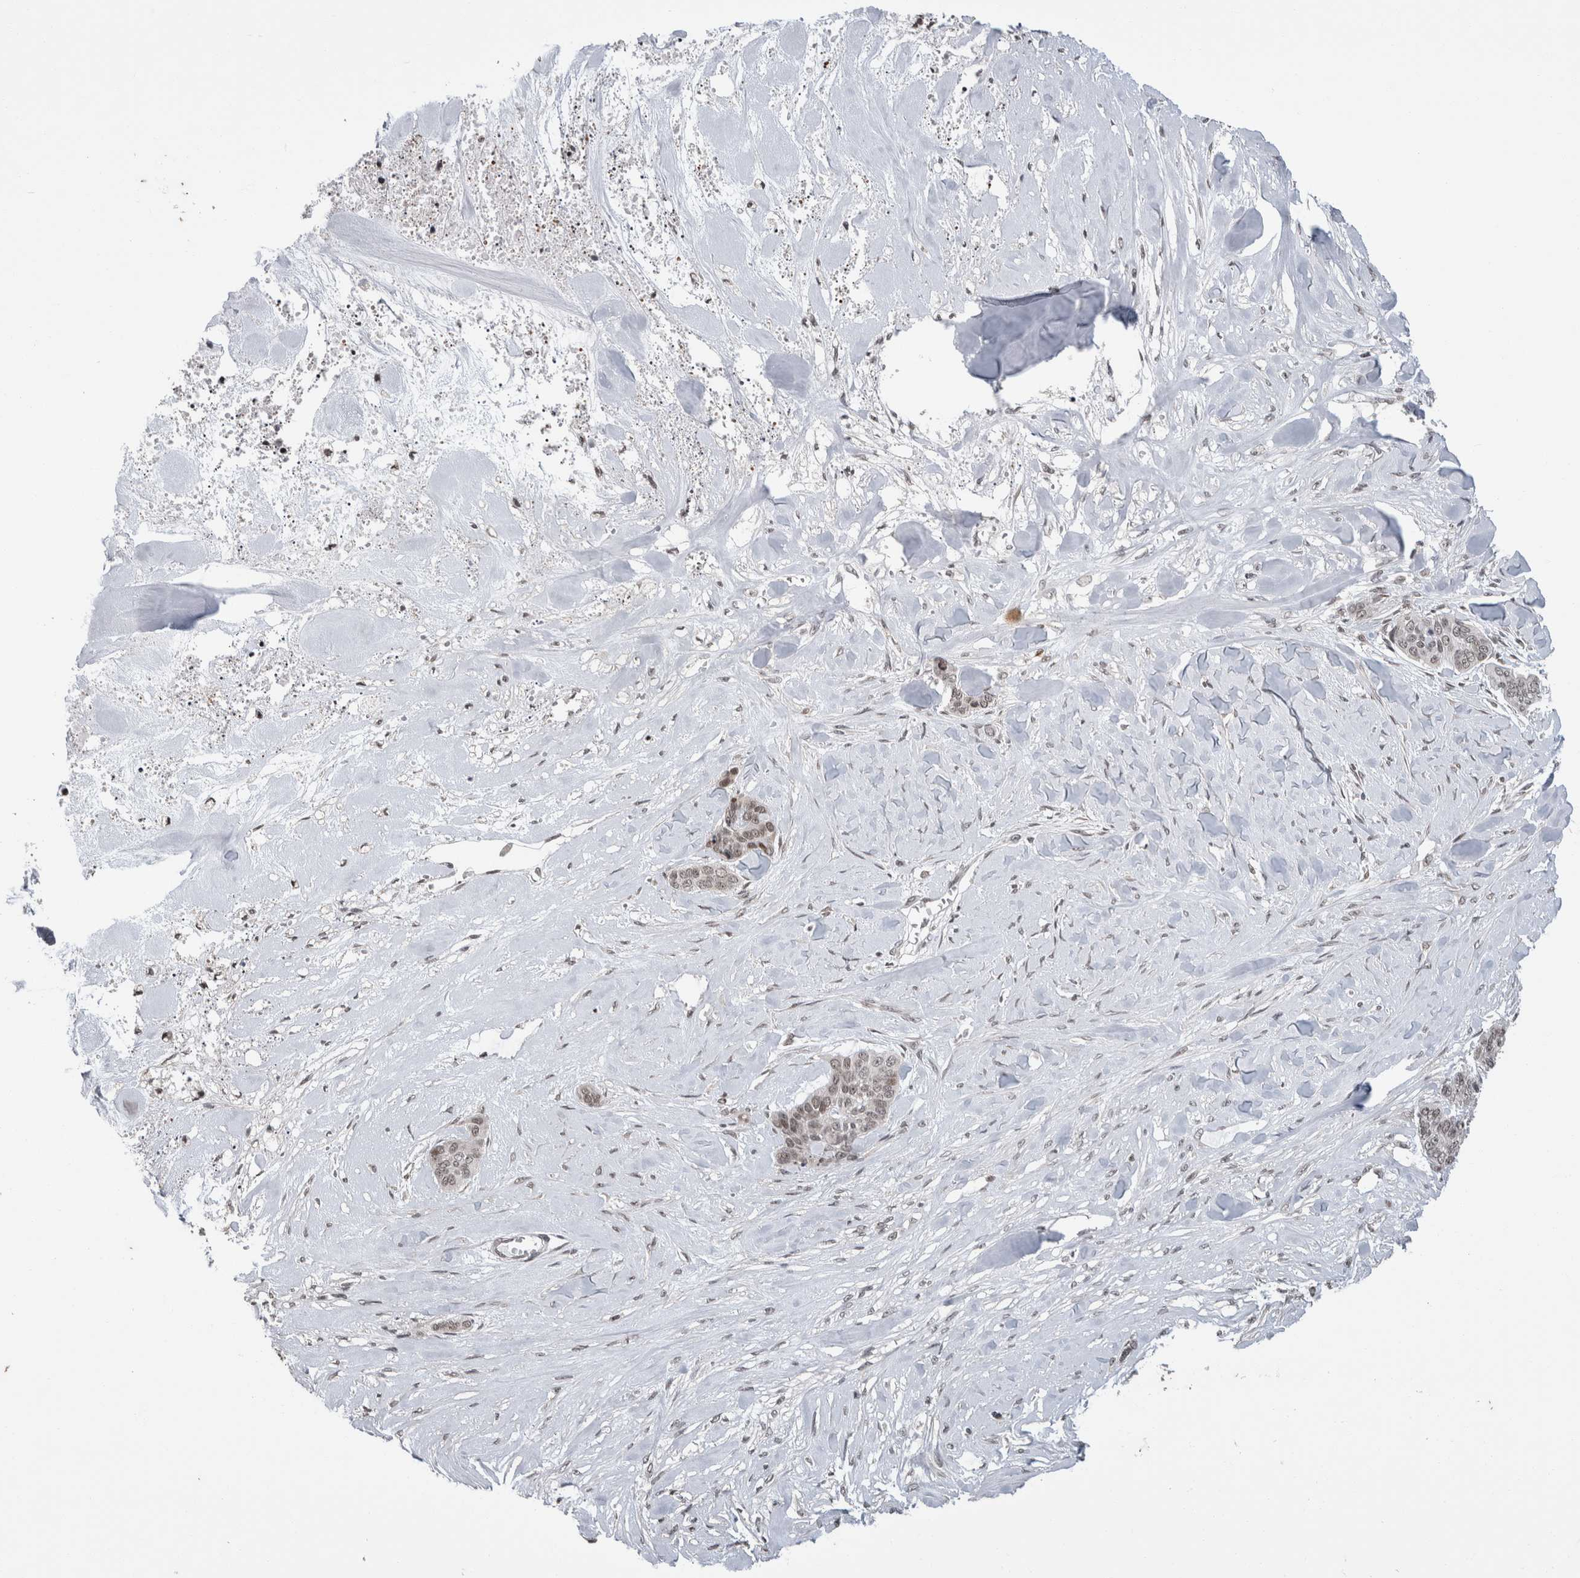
{"staining": {"intensity": "moderate", "quantity": "25%-75%", "location": "nuclear"}, "tissue": "skin cancer", "cell_type": "Tumor cells", "image_type": "cancer", "snomed": [{"axis": "morphology", "description": "Basal cell carcinoma"}, {"axis": "topography", "description": "Skin"}], "caption": "This is a photomicrograph of IHC staining of skin basal cell carcinoma, which shows moderate positivity in the nuclear of tumor cells.", "gene": "ZBTB11", "patient": {"sex": "female", "age": 64}}